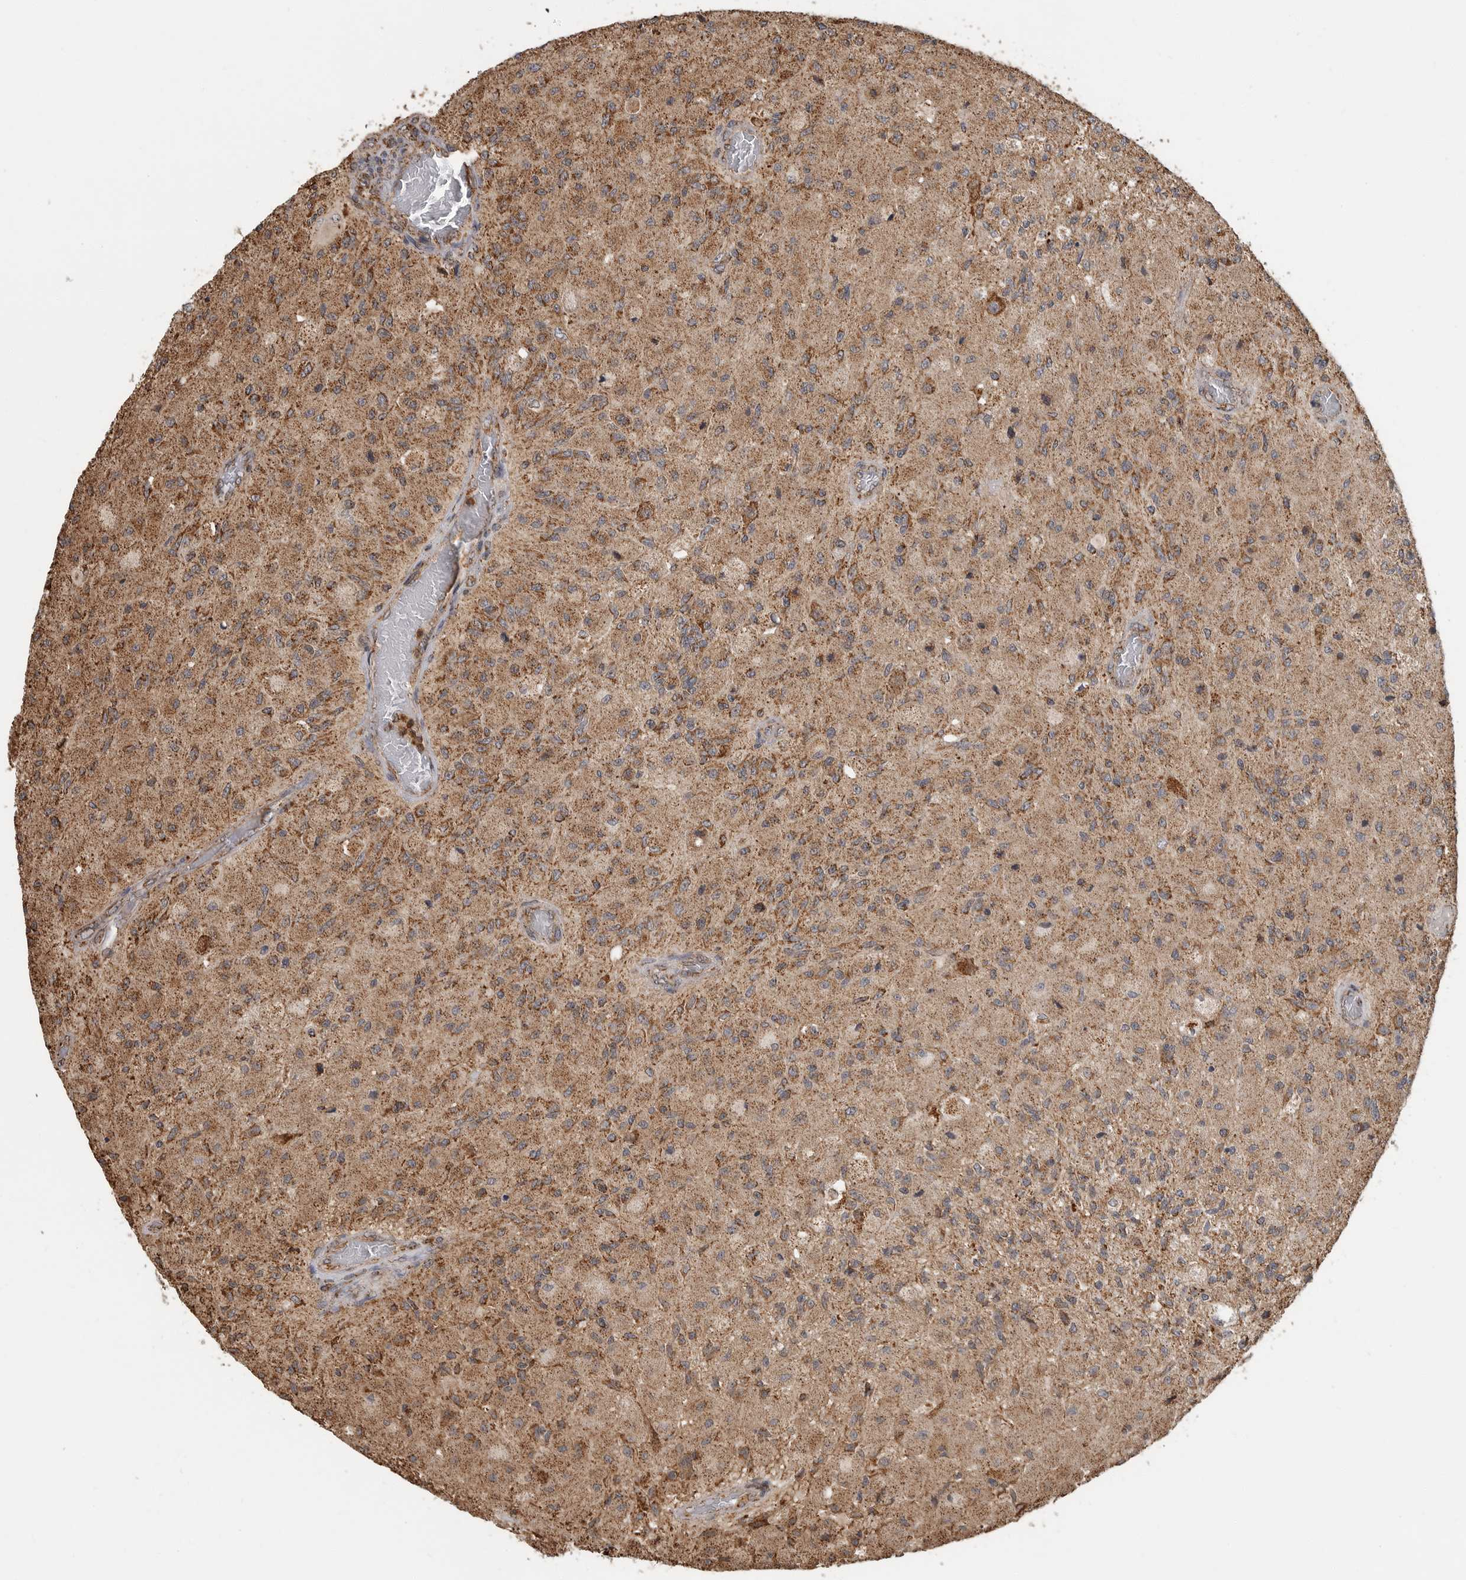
{"staining": {"intensity": "moderate", "quantity": ">75%", "location": "cytoplasmic/membranous"}, "tissue": "glioma", "cell_type": "Tumor cells", "image_type": "cancer", "snomed": [{"axis": "morphology", "description": "Normal tissue, NOS"}, {"axis": "morphology", "description": "Glioma, malignant, High grade"}, {"axis": "topography", "description": "Cerebral cortex"}], "caption": "About >75% of tumor cells in human malignant glioma (high-grade) reveal moderate cytoplasmic/membranous protein staining as visualized by brown immunohistochemical staining.", "gene": "GCNT2", "patient": {"sex": "male", "age": 77}}